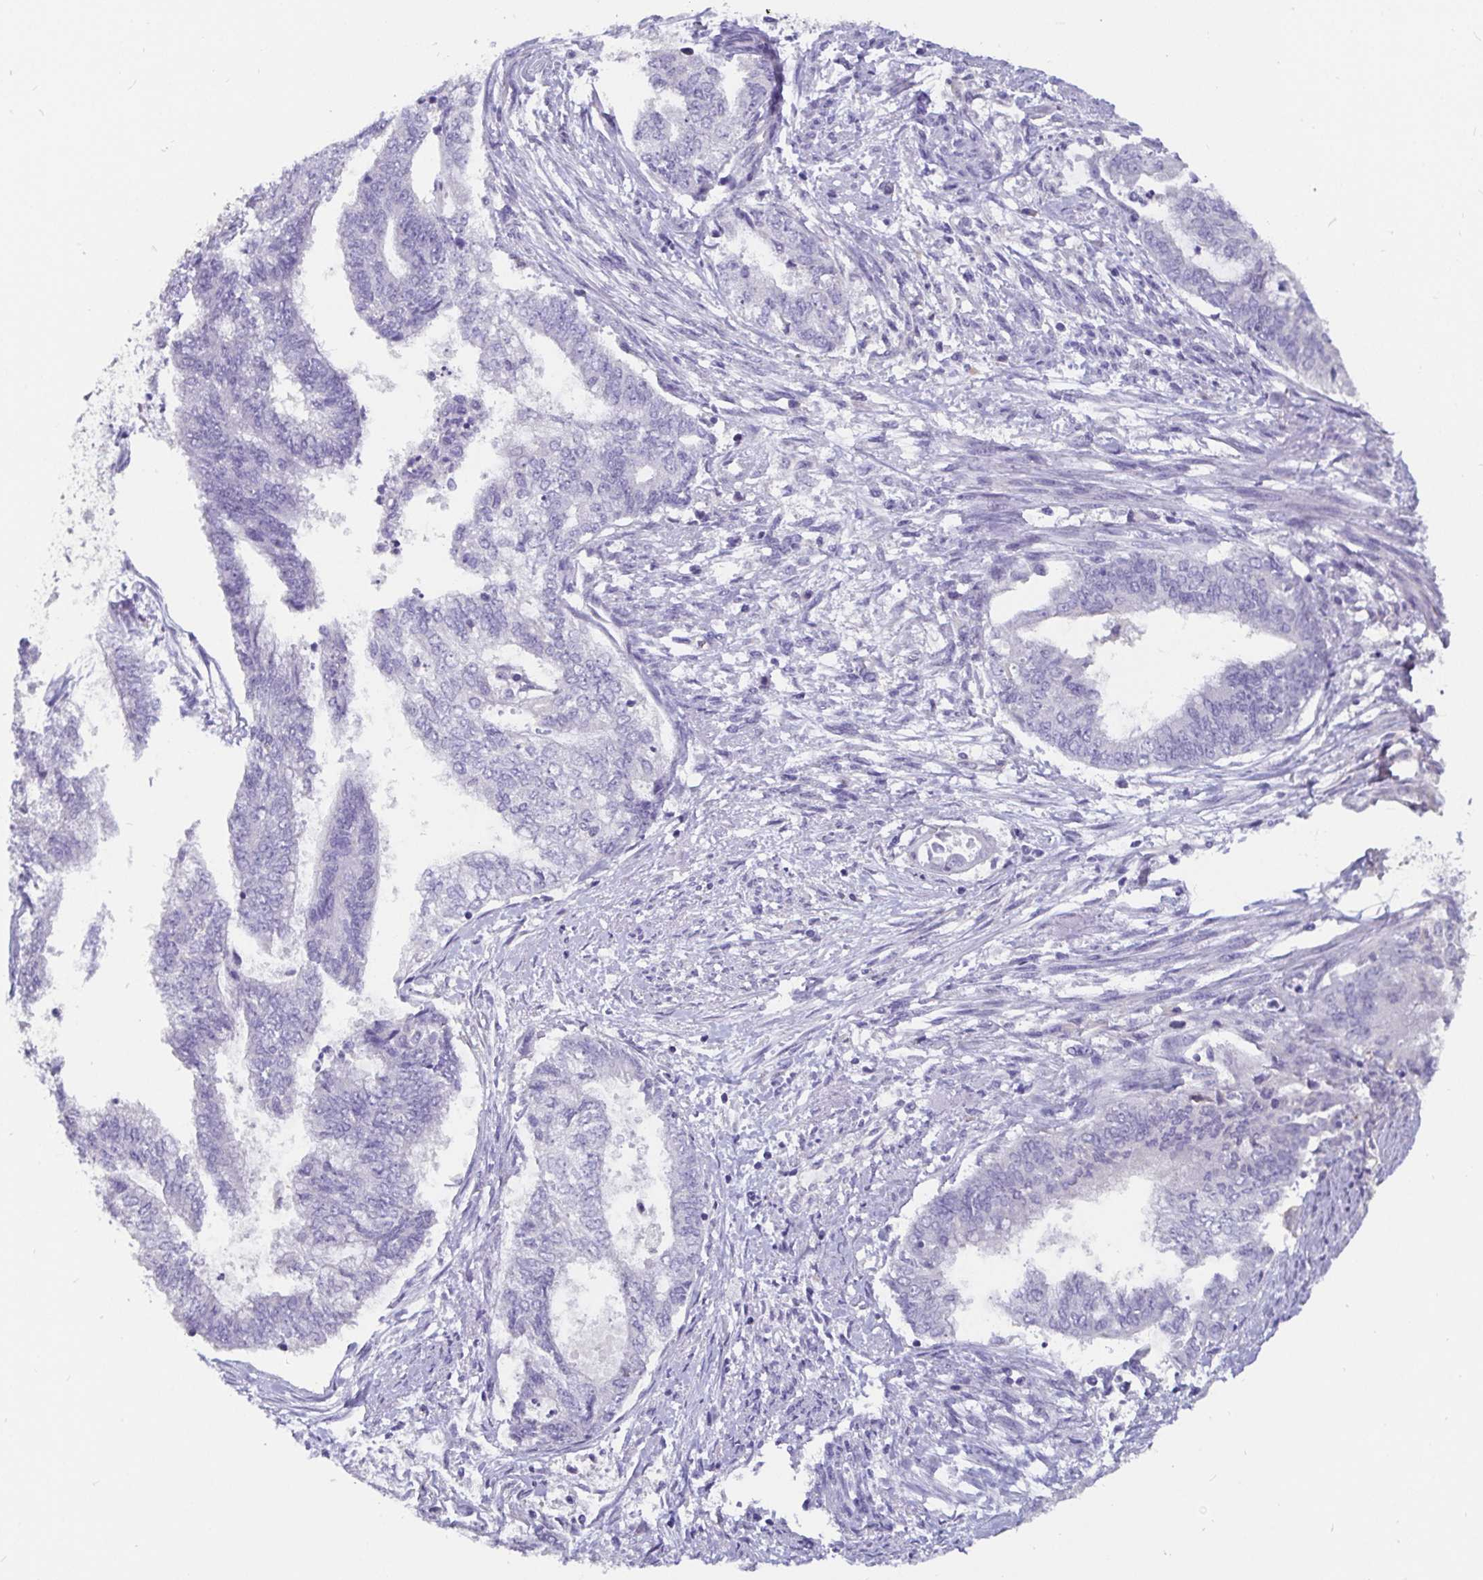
{"staining": {"intensity": "negative", "quantity": "none", "location": "none"}, "tissue": "endometrial cancer", "cell_type": "Tumor cells", "image_type": "cancer", "snomed": [{"axis": "morphology", "description": "Adenocarcinoma, NOS"}, {"axis": "topography", "description": "Endometrium"}], "caption": "Immunohistochemical staining of human endometrial adenocarcinoma demonstrates no significant positivity in tumor cells.", "gene": "ADAMTS6", "patient": {"sex": "female", "age": 65}}